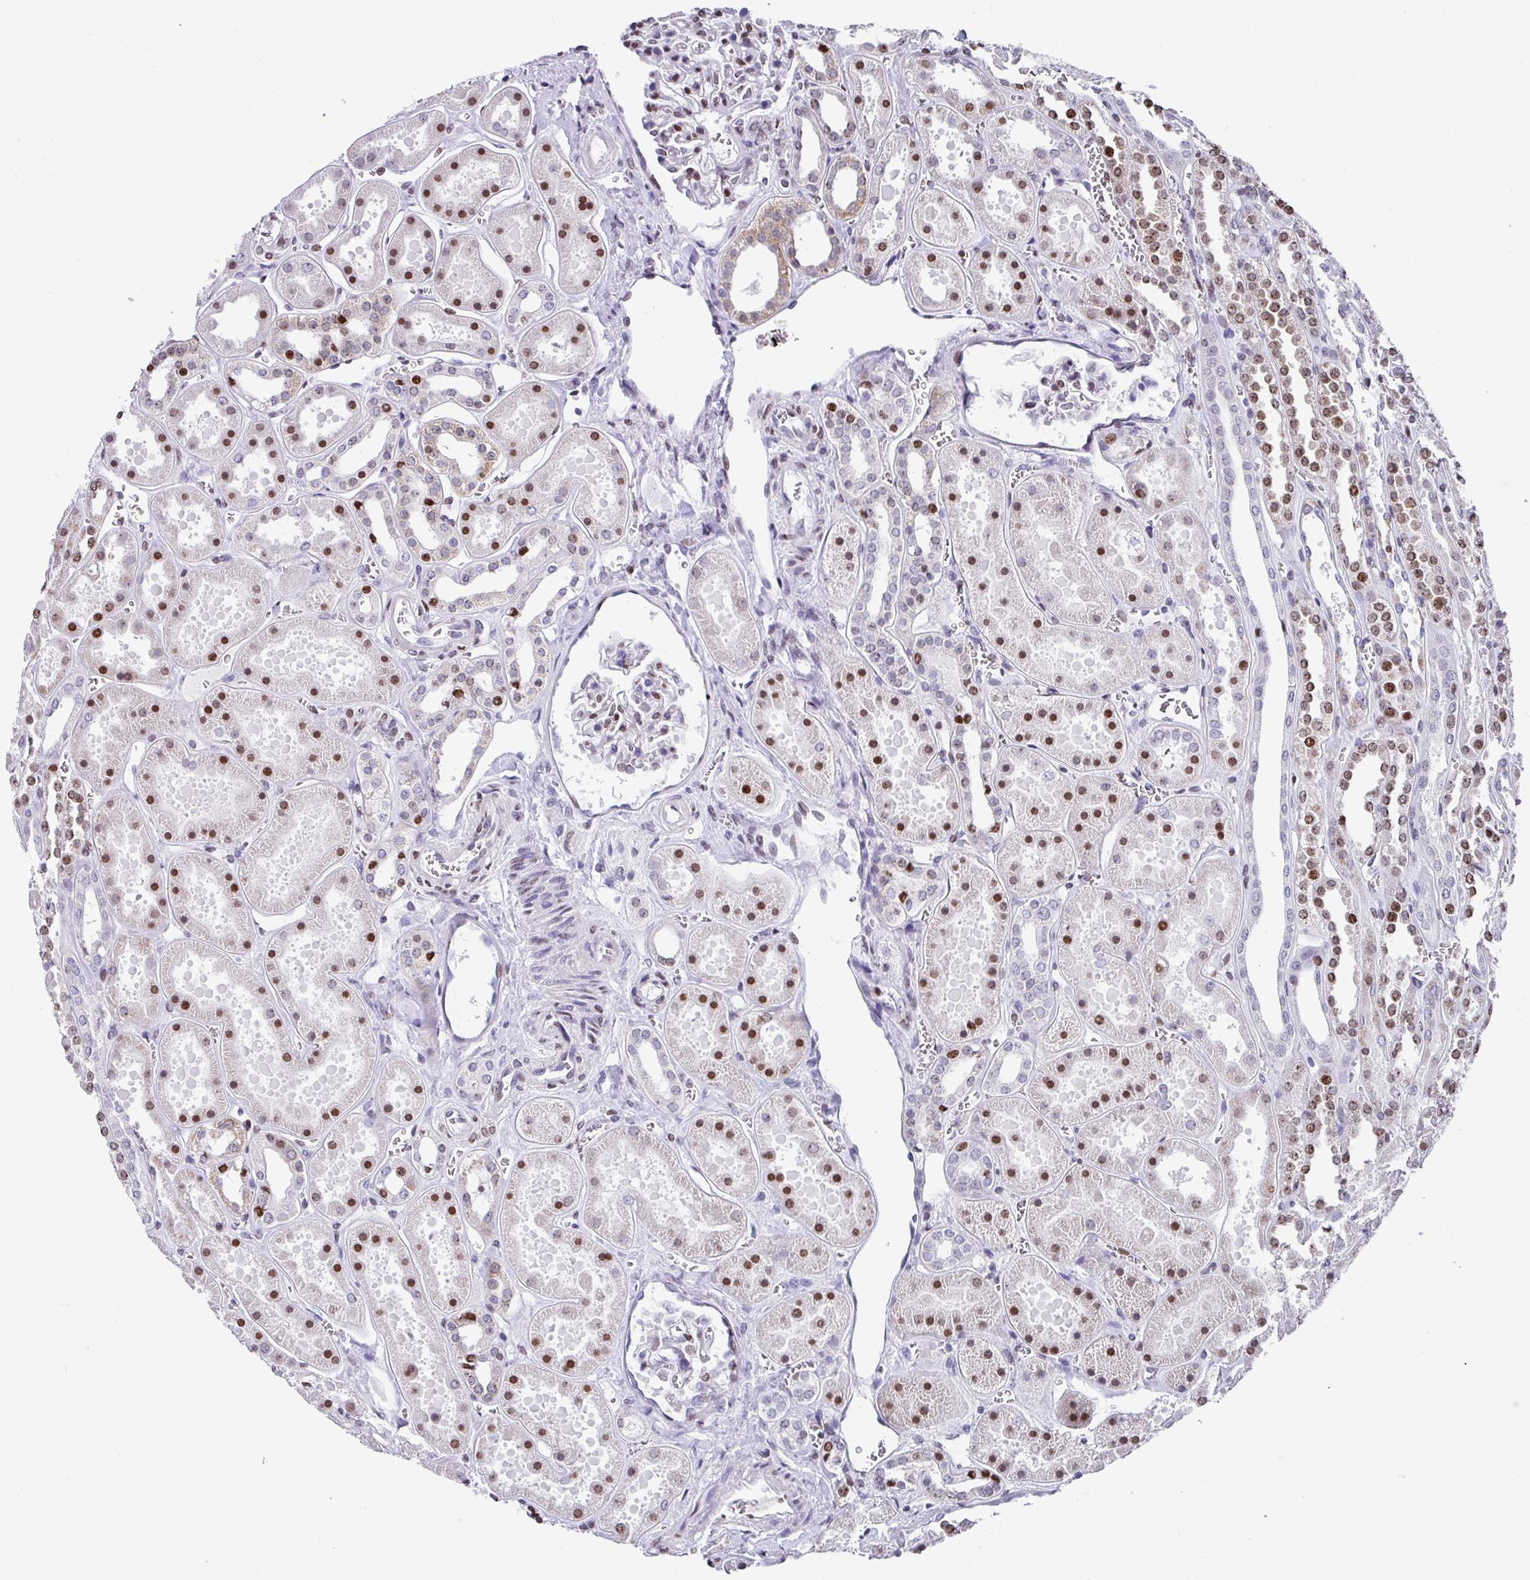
{"staining": {"intensity": "moderate", "quantity": "25%-75%", "location": "nuclear"}, "tissue": "kidney", "cell_type": "Cells in glomeruli", "image_type": "normal", "snomed": [{"axis": "morphology", "description": "Normal tissue, NOS"}, {"axis": "topography", "description": "Kidney"}], "caption": "Brown immunohistochemical staining in benign kidney demonstrates moderate nuclear expression in about 25%-75% of cells in glomeruli.", "gene": "TCF3", "patient": {"sex": "female", "age": 41}}